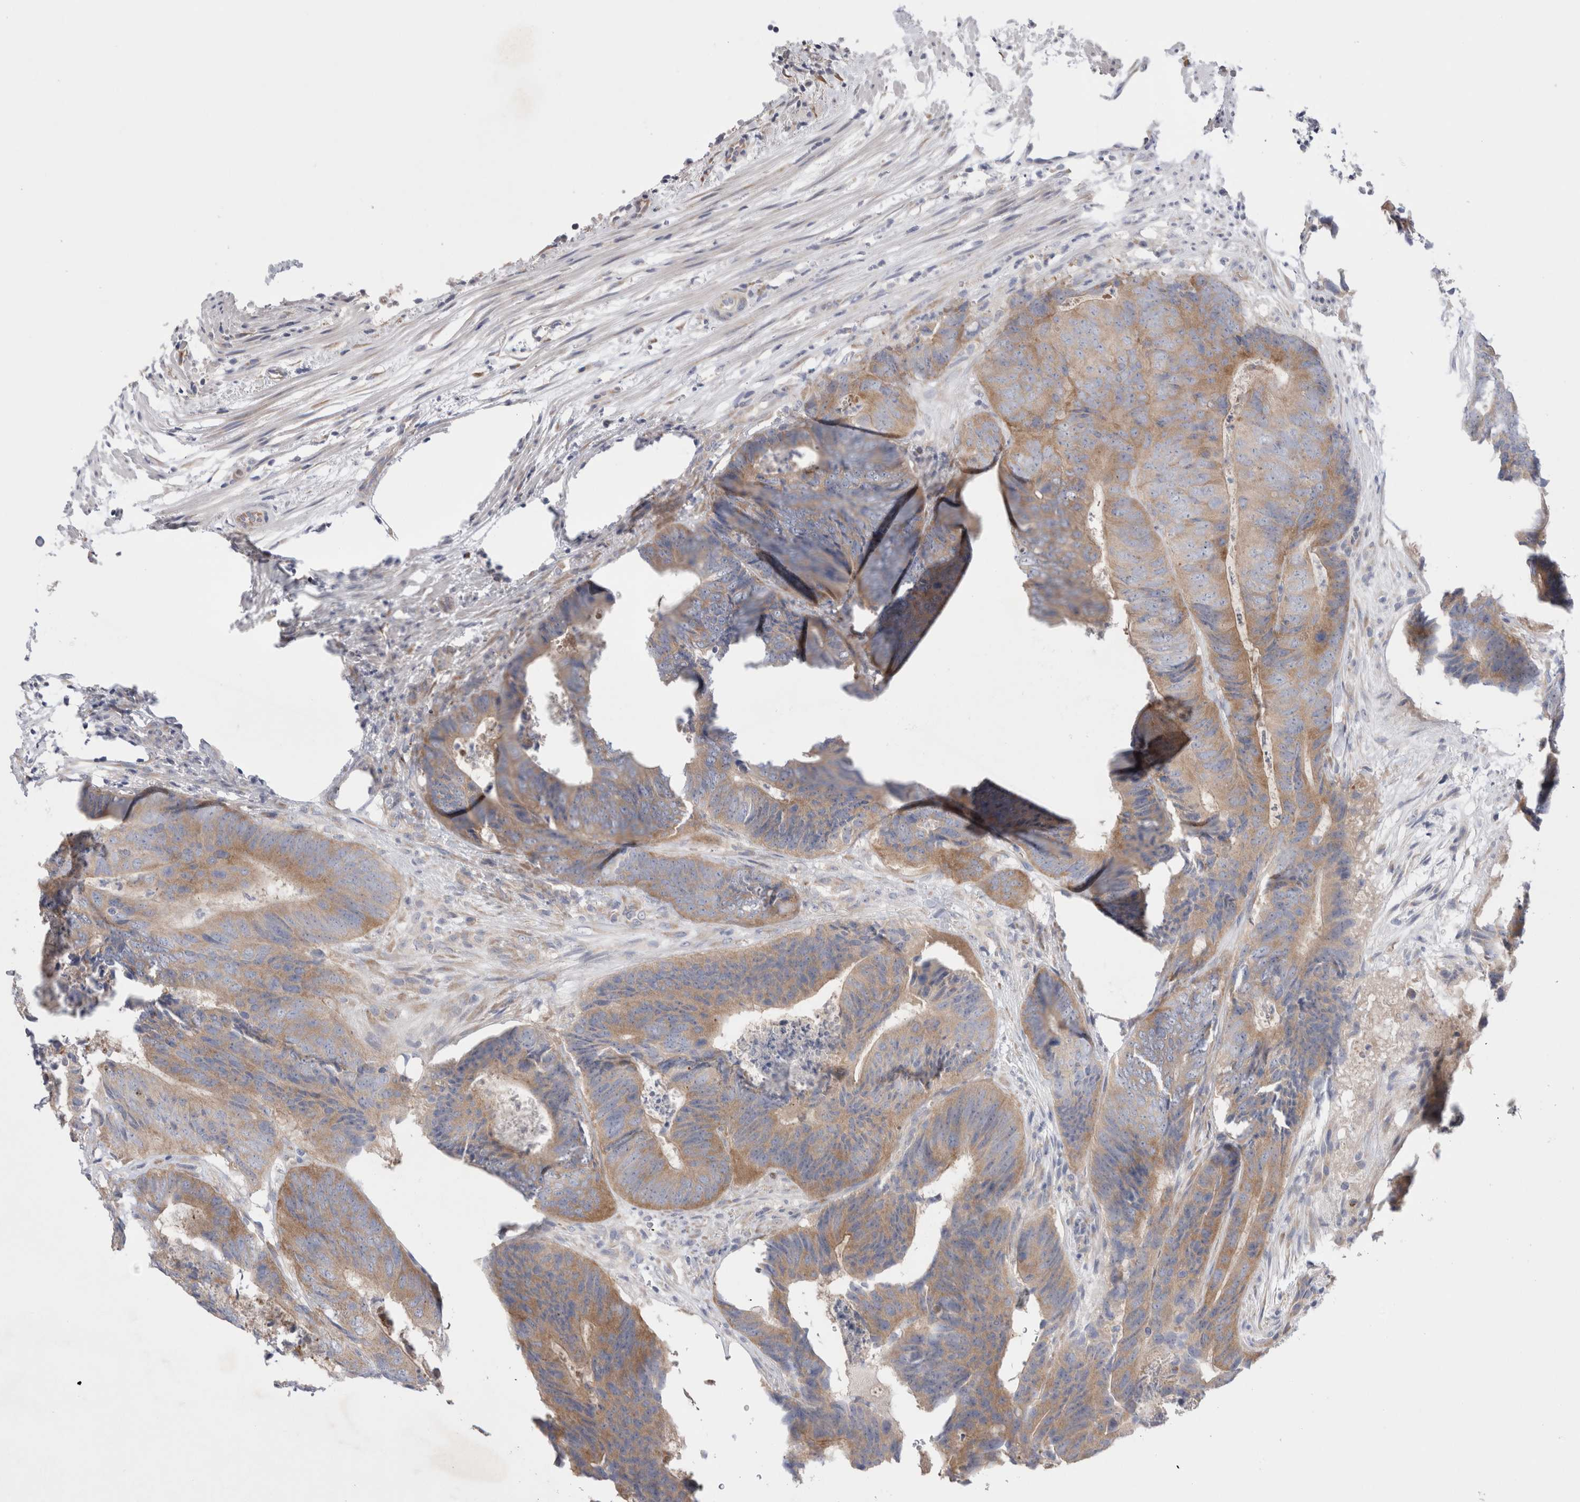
{"staining": {"intensity": "moderate", "quantity": ">75%", "location": "cytoplasmic/membranous"}, "tissue": "colorectal cancer", "cell_type": "Tumor cells", "image_type": "cancer", "snomed": [{"axis": "morphology", "description": "Adenocarcinoma, NOS"}, {"axis": "topography", "description": "Colon"}], "caption": "Human colorectal cancer (adenocarcinoma) stained with a protein marker reveals moderate staining in tumor cells.", "gene": "RBM12B", "patient": {"sex": "male", "age": 56}}